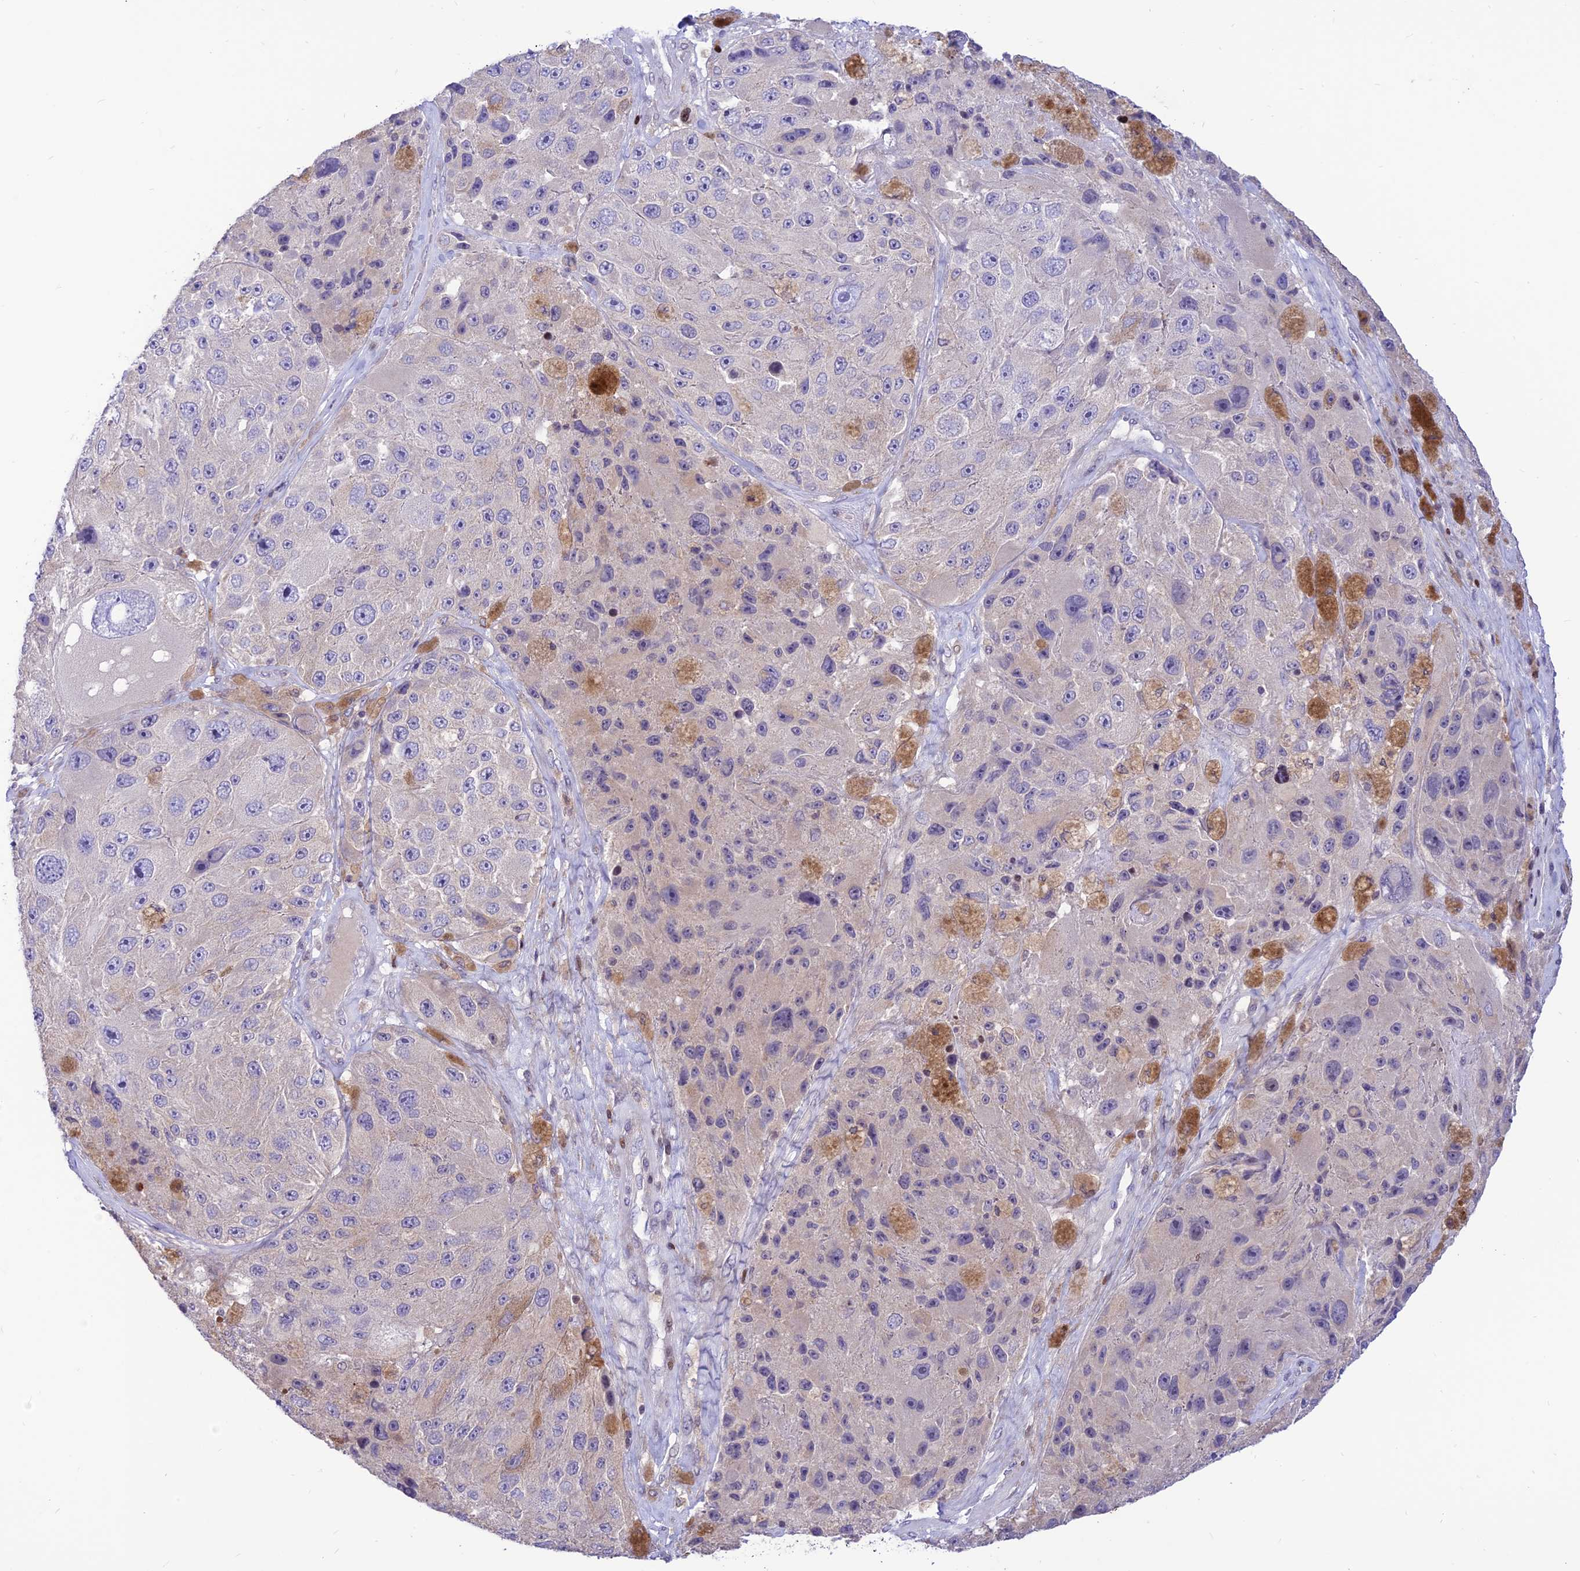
{"staining": {"intensity": "negative", "quantity": "none", "location": "none"}, "tissue": "melanoma", "cell_type": "Tumor cells", "image_type": "cancer", "snomed": [{"axis": "morphology", "description": "Malignant melanoma, Metastatic site"}, {"axis": "topography", "description": "Lymph node"}], "caption": "A histopathology image of melanoma stained for a protein shows no brown staining in tumor cells.", "gene": "FAM186B", "patient": {"sex": "male", "age": 62}}